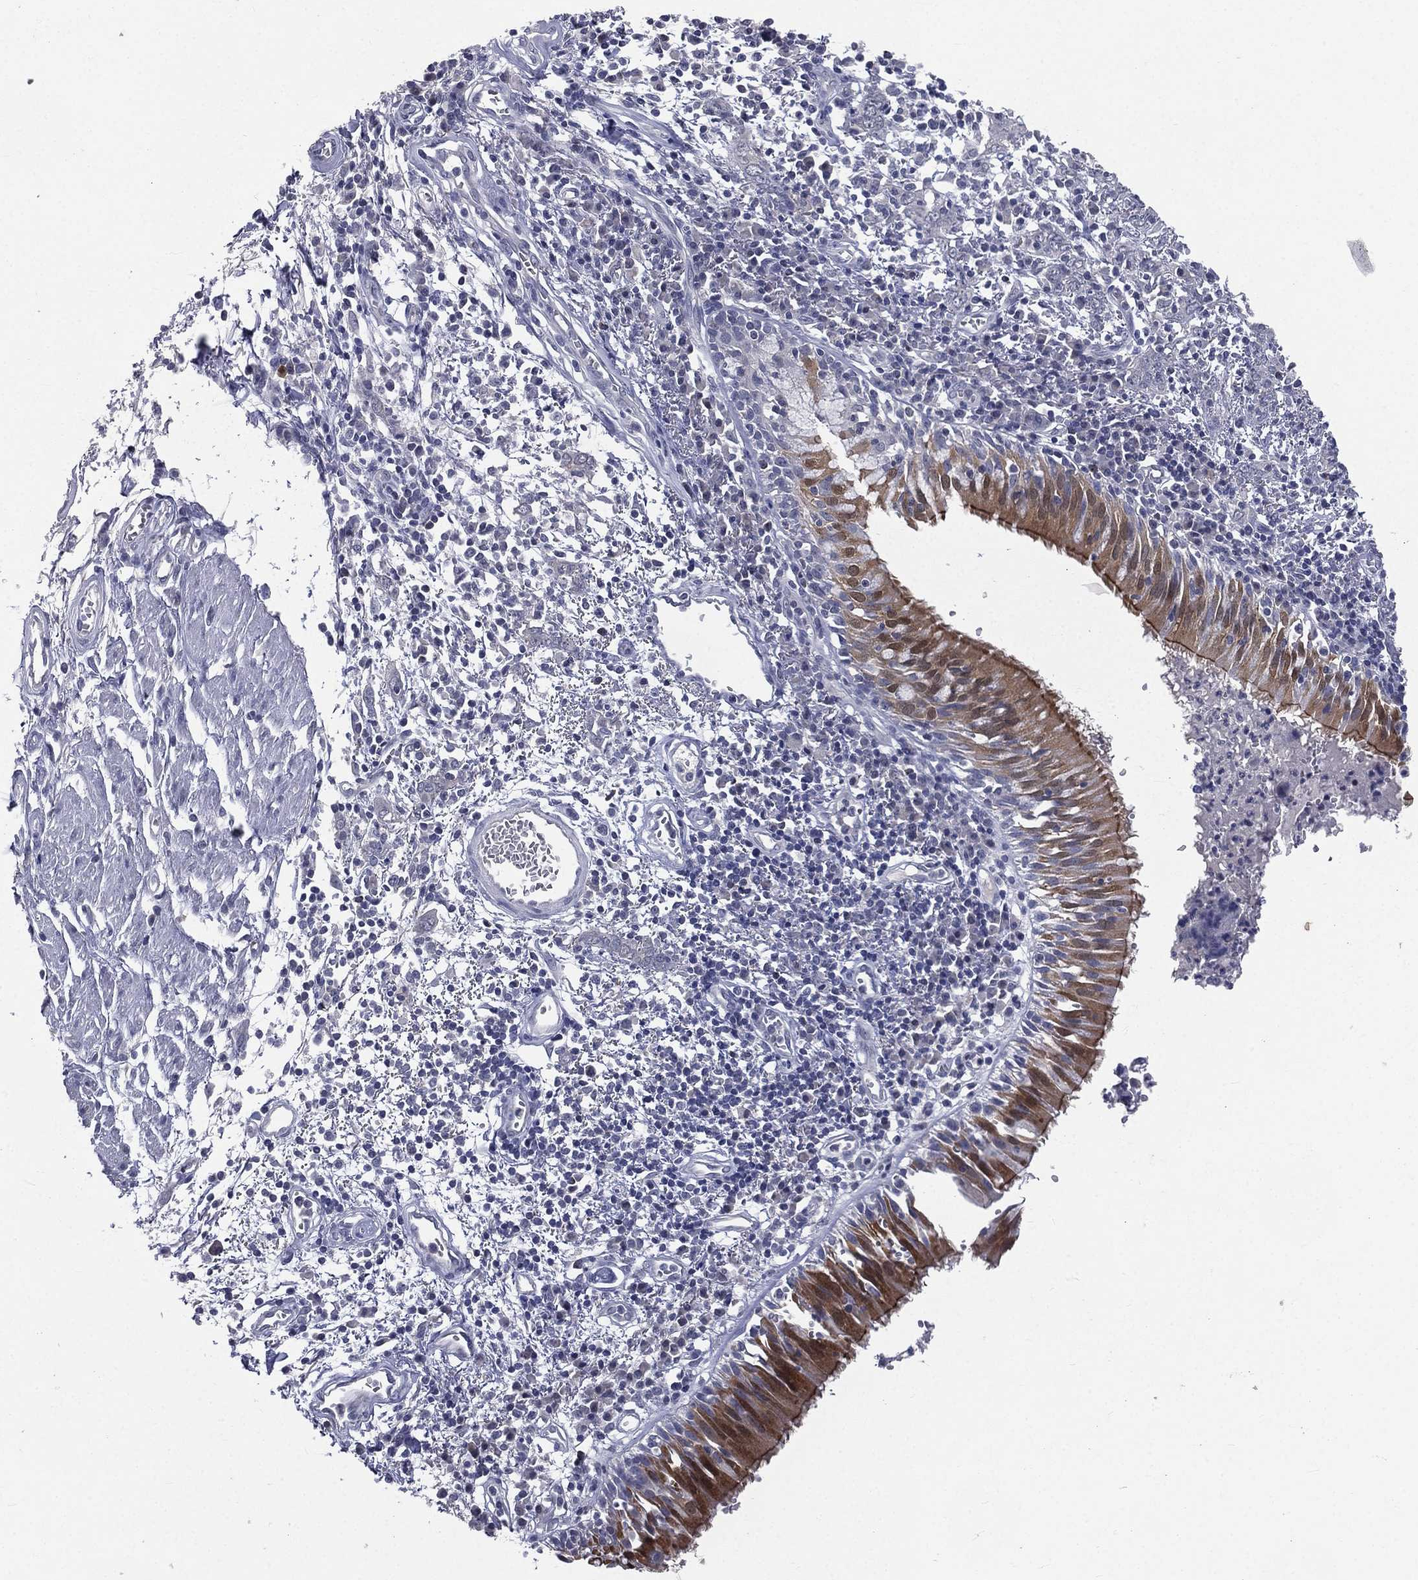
{"staining": {"intensity": "moderate", "quantity": "25%-75%", "location": "cytoplasmic/membranous"}, "tissue": "bronchus", "cell_type": "Respiratory epithelial cells", "image_type": "normal", "snomed": [{"axis": "morphology", "description": "Normal tissue, NOS"}, {"axis": "morphology", "description": "Squamous cell carcinoma, NOS"}, {"axis": "topography", "description": "Cartilage tissue"}, {"axis": "topography", "description": "Bronchus"}, {"axis": "topography", "description": "Lung"}], "caption": "A medium amount of moderate cytoplasmic/membranous positivity is appreciated in about 25%-75% of respiratory epithelial cells in unremarkable bronchus.", "gene": "IFT27", "patient": {"sex": "male", "age": 66}}